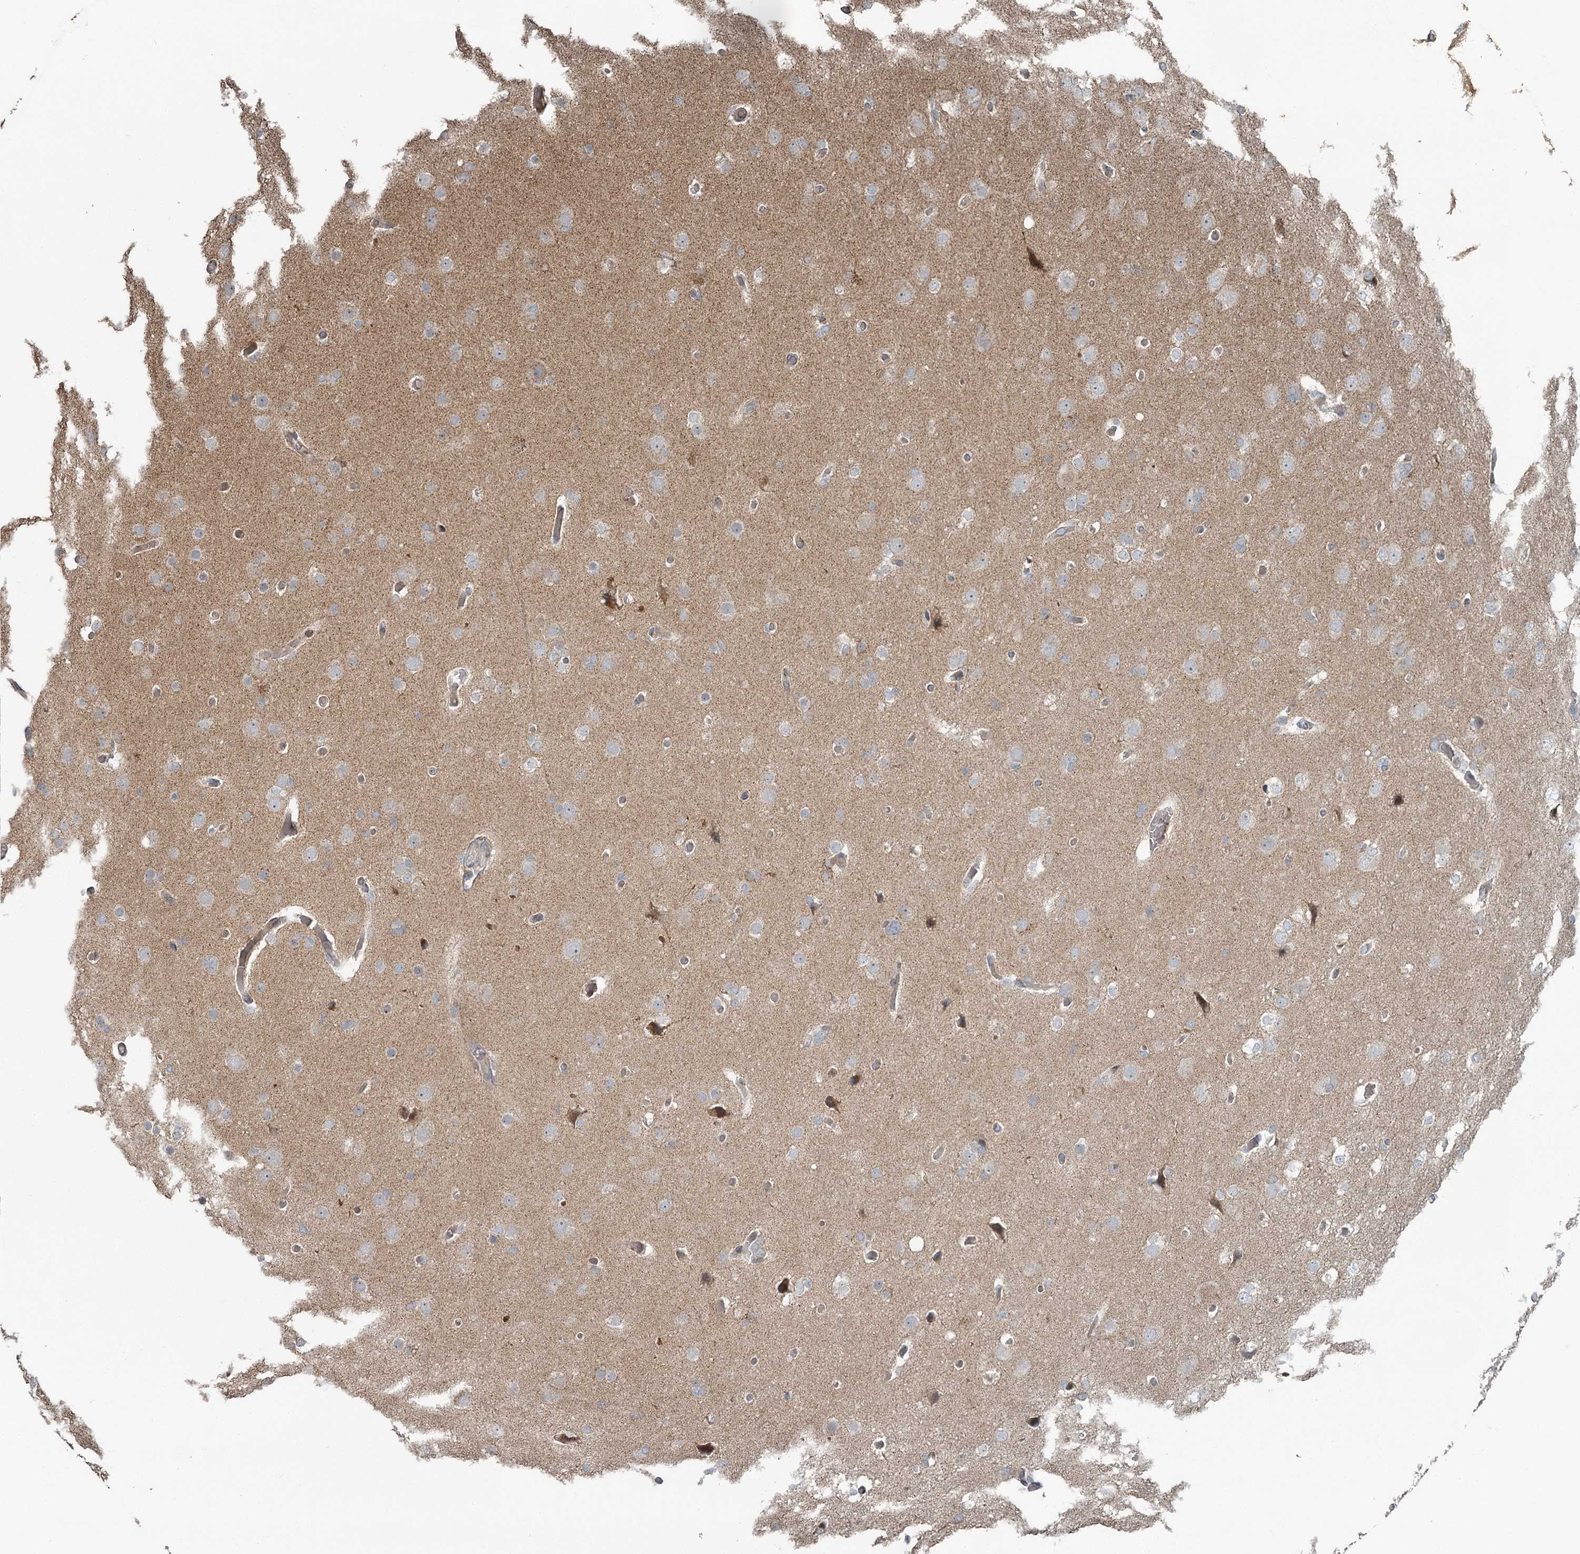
{"staining": {"intensity": "weak", "quantity": "25%-75%", "location": "cytoplasmic/membranous"}, "tissue": "glioma", "cell_type": "Tumor cells", "image_type": "cancer", "snomed": [{"axis": "morphology", "description": "Glioma, malignant, High grade"}, {"axis": "topography", "description": "Cerebral cortex"}], "caption": "IHC photomicrograph of glioma stained for a protein (brown), which displays low levels of weak cytoplasmic/membranous expression in about 25%-75% of tumor cells.", "gene": "RASSF8", "patient": {"sex": "female", "age": 36}}